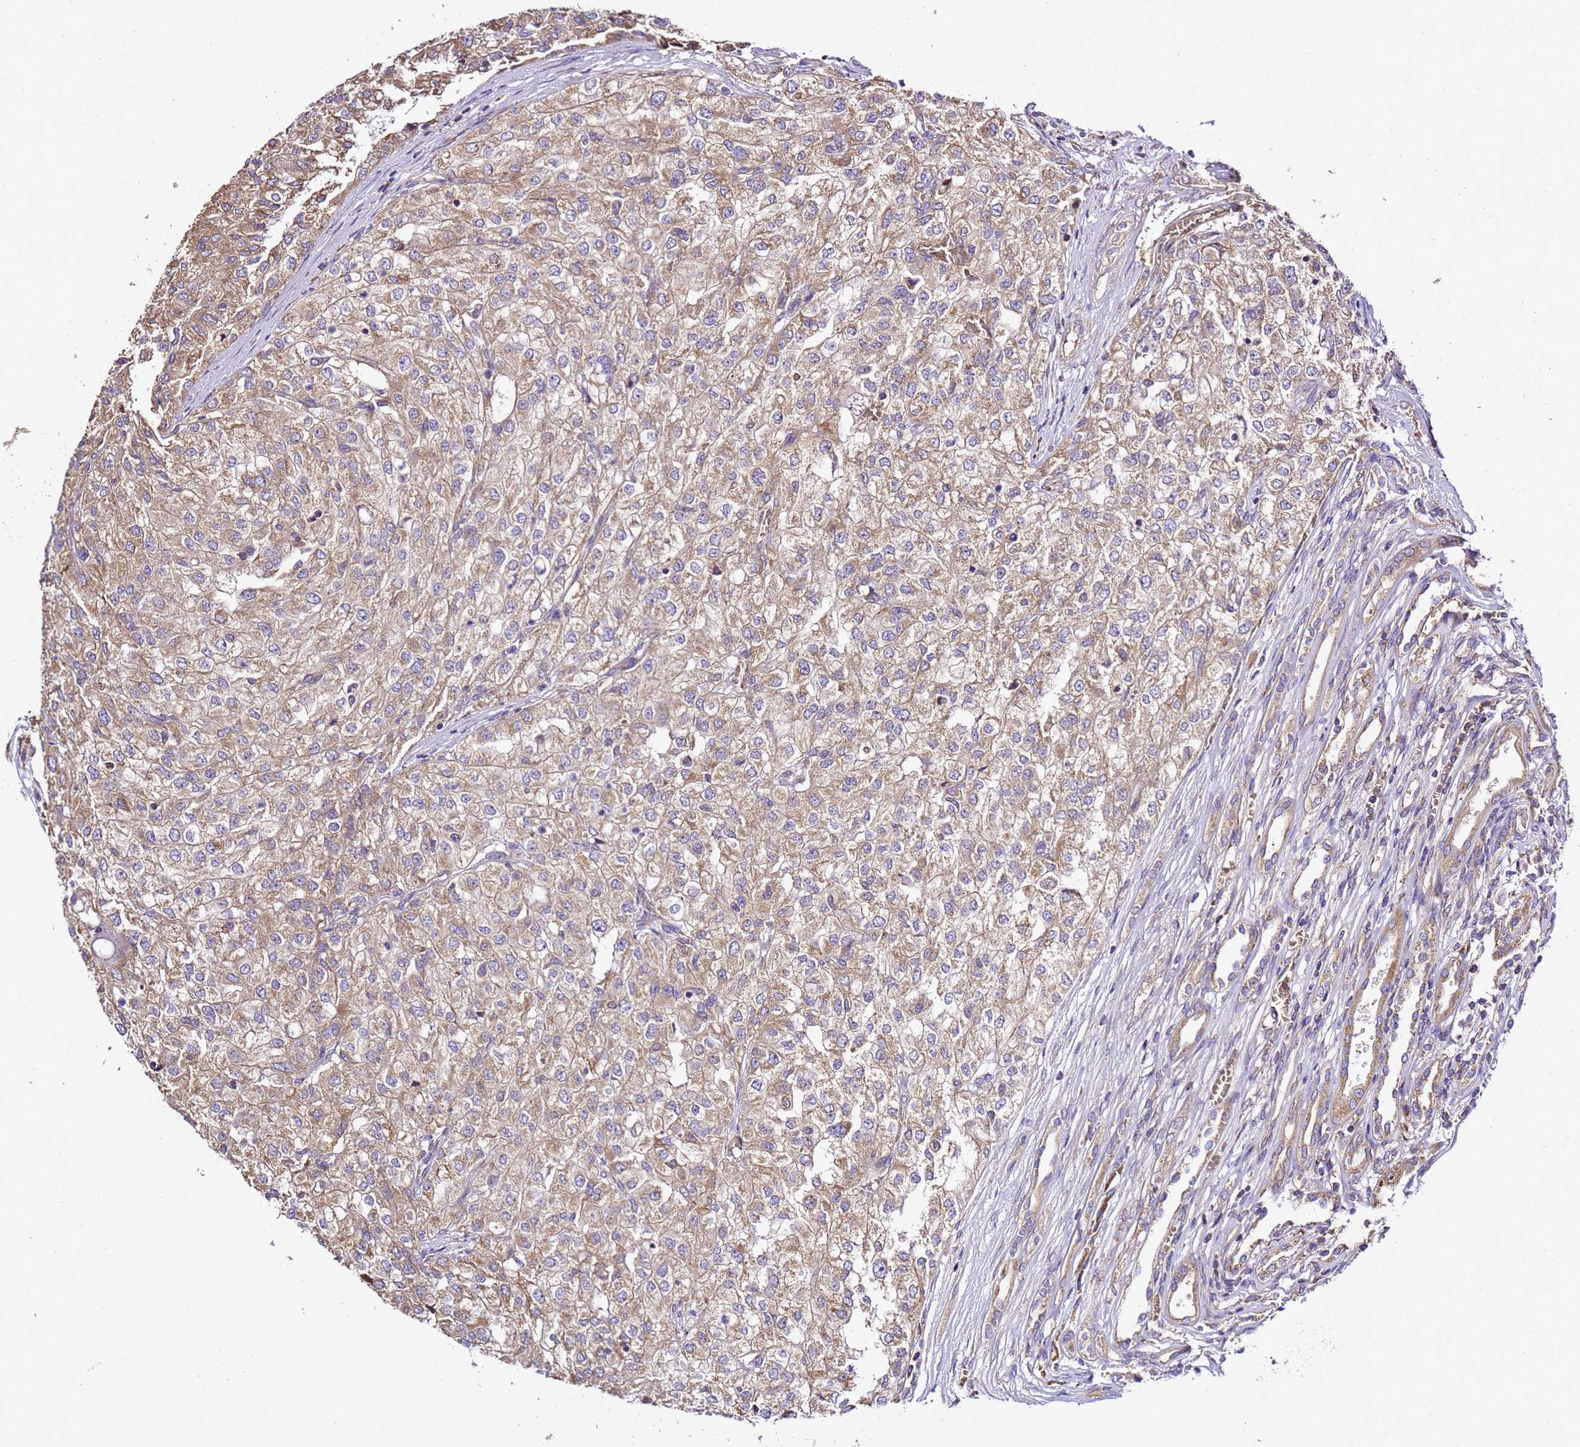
{"staining": {"intensity": "moderate", "quantity": ">75%", "location": "cytoplasmic/membranous"}, "tissue": "renal cancer", "cell_type": "Tumor cells", "image_type": "cancer", "snomed": [{"axis": "morphology", "description": "Adenocarcinoma, NOS"}, {"axis": "topography", "description": "Kidney"}], "caption": "This image demonstrates renal cancer stained with immunohistochemistry (IHC) to label a protein in brown. The cytoplasmic/membranous of tumor cells show moderate positivity for the protein. Nuclei are counter-stained blue.", "gene": "LRRIQ1", "patient": {"sex": "female", "age": 54}}